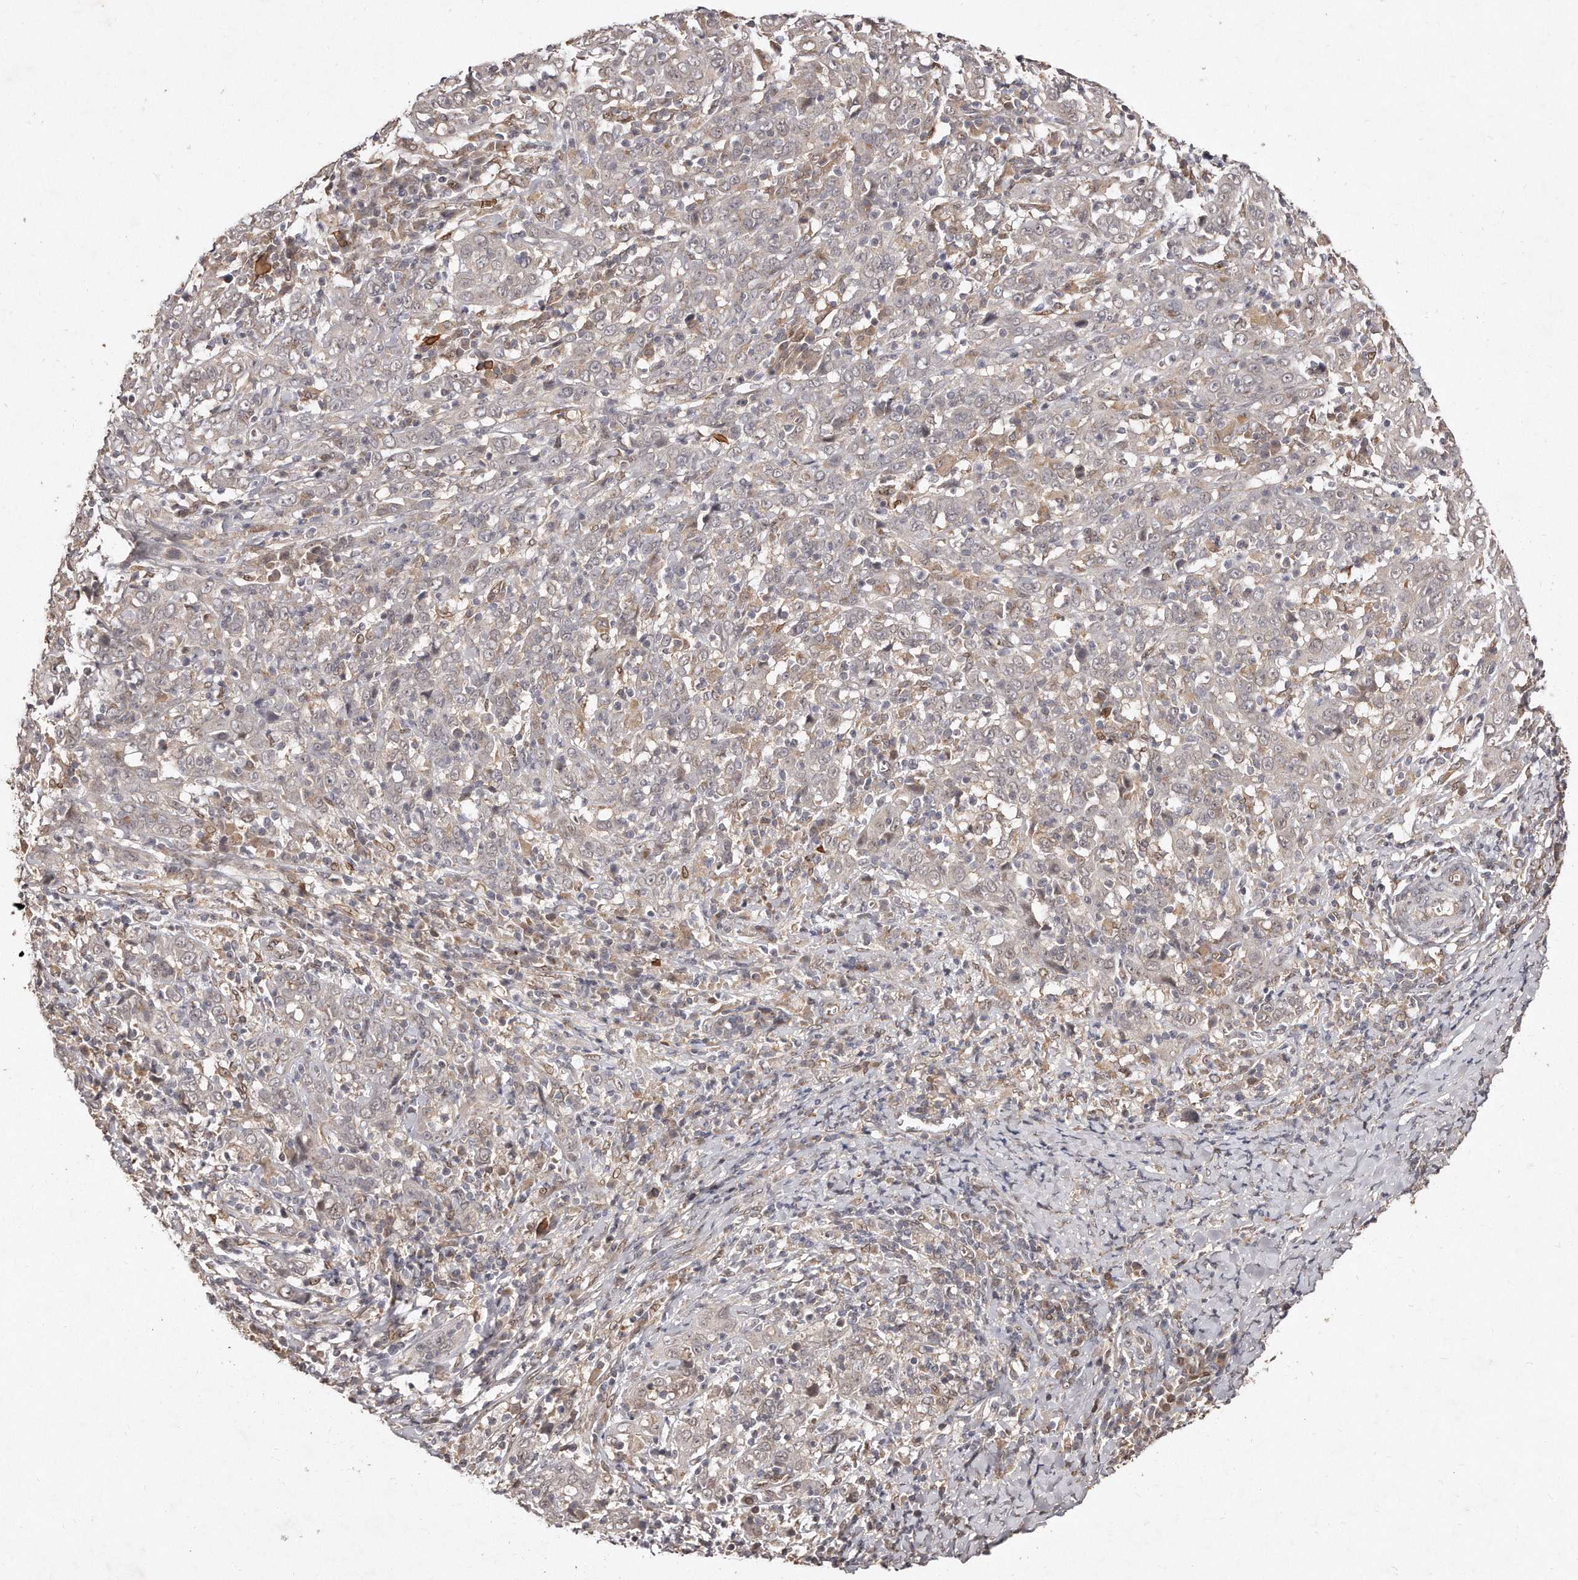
{"staining": {"intensity": "negative", "quantity": "none", "location": "none"}, "tissue": "cervical cancer", "cell_type": "Tumor cells", "image_type": "cancer", "snomed": [{"axis": "morphology", "description": "Squamous cell carcinoma, NOS"}, {"axis": "topography", "description": "Cervix"}], "caption": "Immunohistochemistry (IHC) image of cervical cancer stained for a protein (brown), which displays no staining in tumor cells. The staining is performed using DAB (3,3'-diaminobenzidine) brown chromogen with nuclei counter-stained in using hematoxylin.", "gene": "HASPIN", "patient": {"sex": "female", "age": 46}}